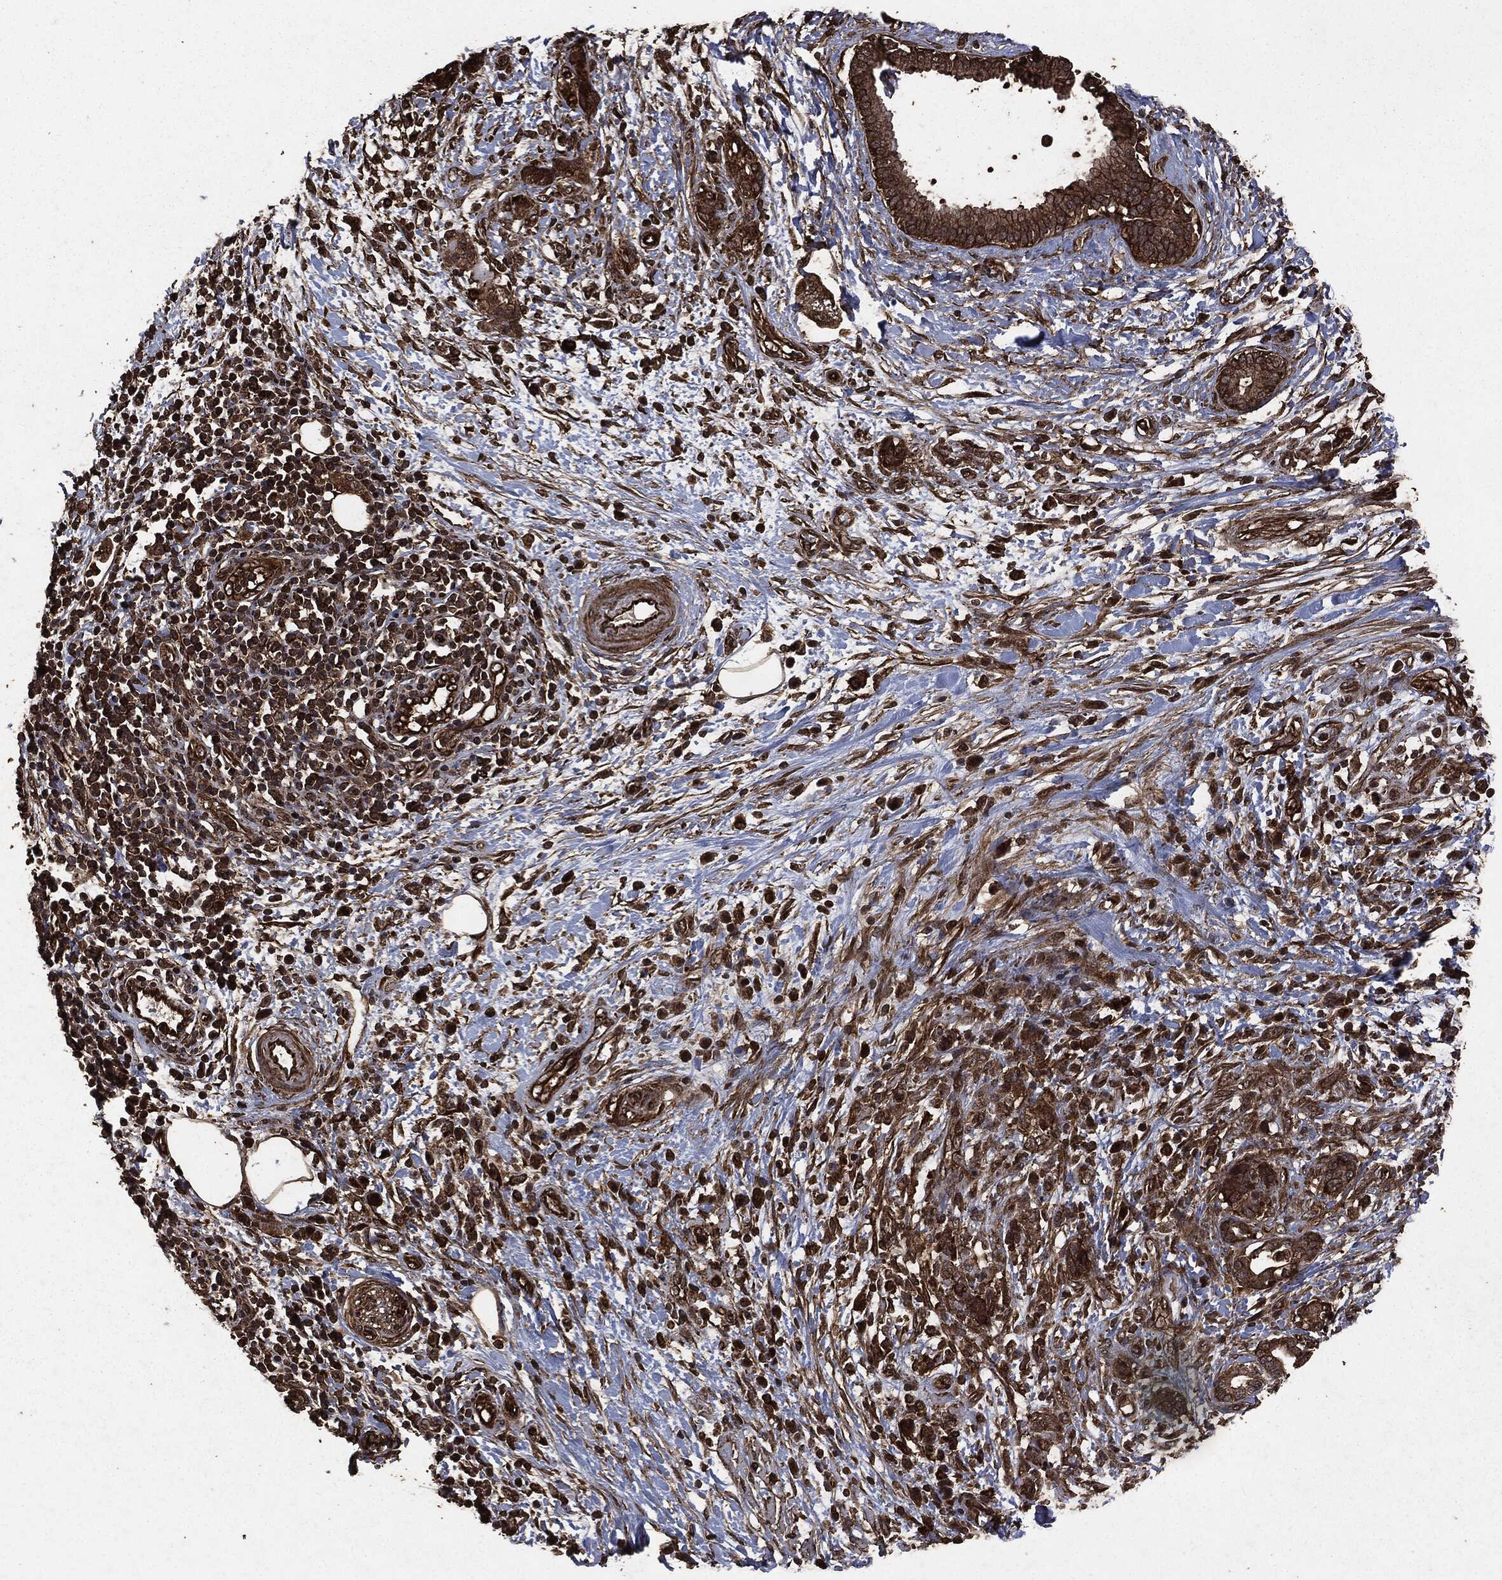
{"staining": {"intensity": "strong", "quantity": ">75%", "location": "cytoplasmic/membranous"}, "tissue": "pancreatic cancer", "cell_type": "Tumor cells", "image_type": "cancer", "snomed": [{"axis": "morphology", "description": "Adenocarcinoma, NOS"}, {"axis": "topography", "description": "Pancreas"}], "caption": "Pancreatic cancer stained with DAB (3,3'-diaminobenzidine) immunohistochemistry (IHC) exhibits high levels of strong cytoplasmic/membranous expression in about >75% of tumor cells.", "gene": "HRAS", "patient": {"sex": "female", "age": 73}}